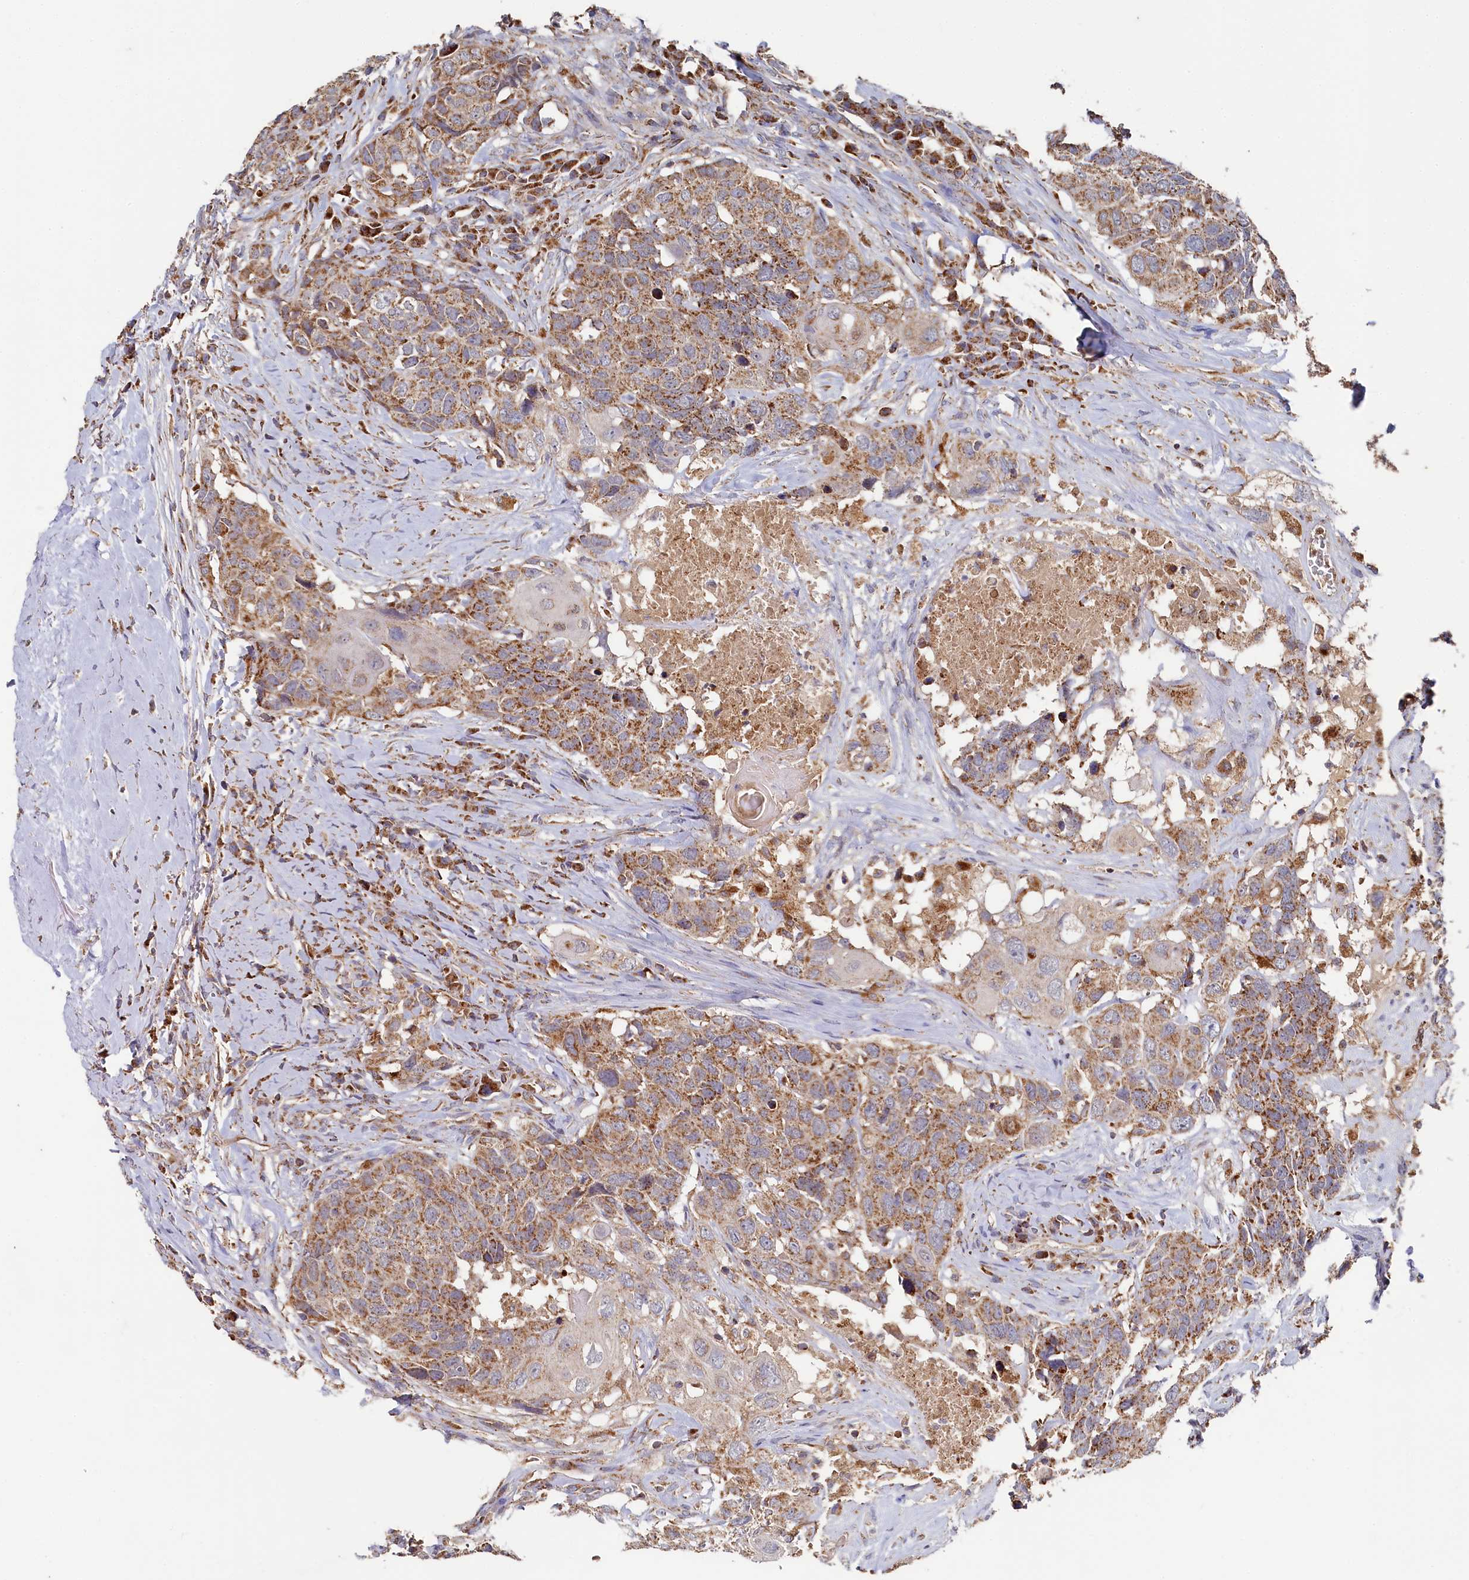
{"staining": {"intensity": "moderate", "quantity": ">75%", "location": "cytoplasmic/membranous"}, "tissue": "head and neck cancer", "cell_type": "Tumor cells", "image_type": "cancer", "snomed": [{"axis": "morphology", "description": "Squamous cell carcinoma, NOS"}, {"axis": "topography", "description": "Head-Neck"}], "caption": "IHC of human squamous cell carcinoma (head and neck) exhibits medium levels of moderate cytoplasmic/membranous staining in about >75% of tumor cells.", "gene": "HAUS2", "patient": {"sex": "male", "age": 66}}